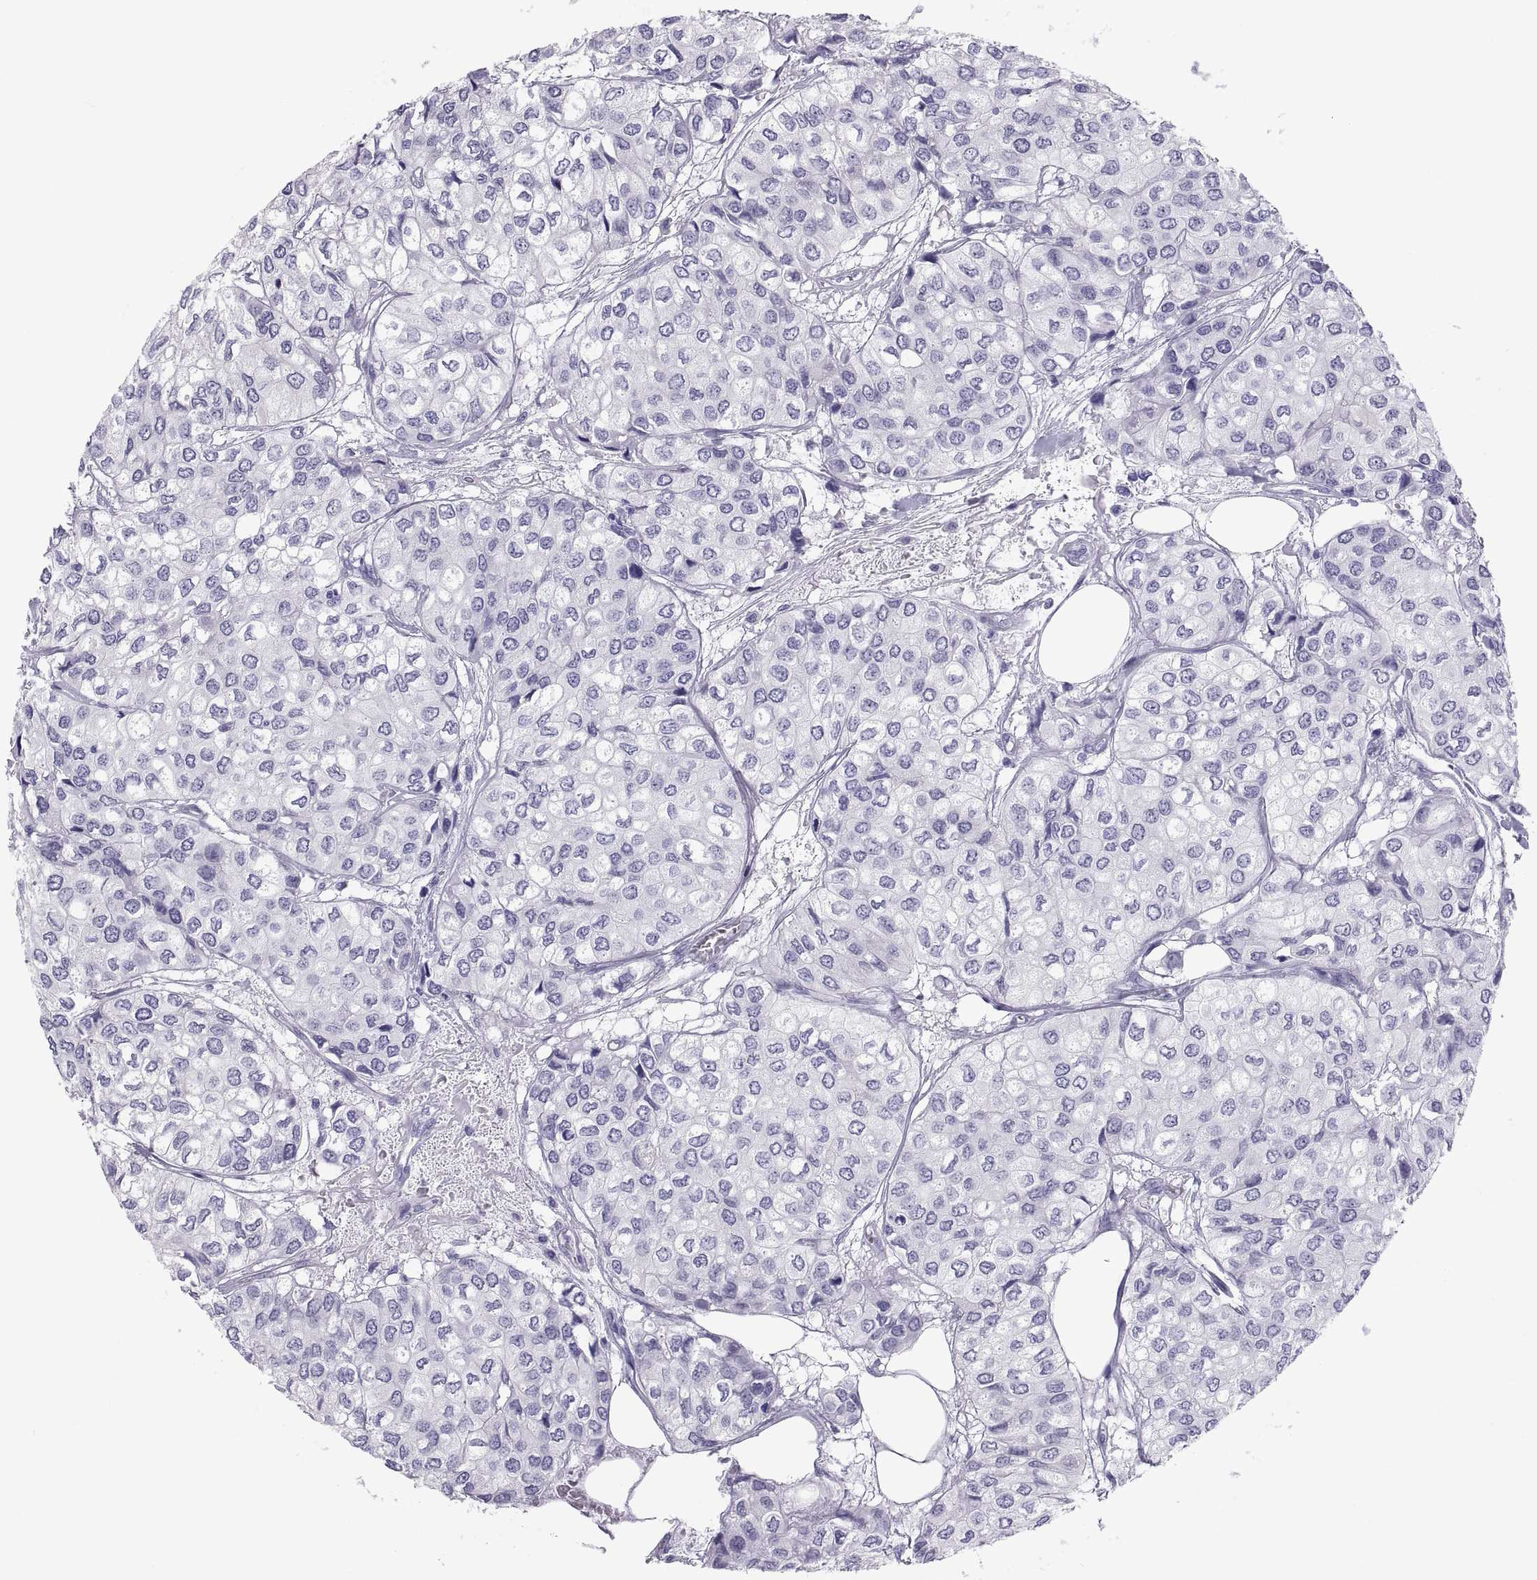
{"staining": {"intensity": "negative", "quantity": "none", "location": "none"}, "tissue": "urothelial cancer", "cell_type": "Tumor cells", "image_type": "cancer", "snomed": [{"axis": "morphology", "description": "Urothelial carcinoma, High grade"}, {"axis": "topography", "description": "Urinary bladder"}], "caption": "Immunohistochemistry (IHC) of human urothelial carcinoma (high-grade) exhibits no positivity in tumor cells.", "gene": "RNASE12", "patient": {"sex": "male", "age": 73}}